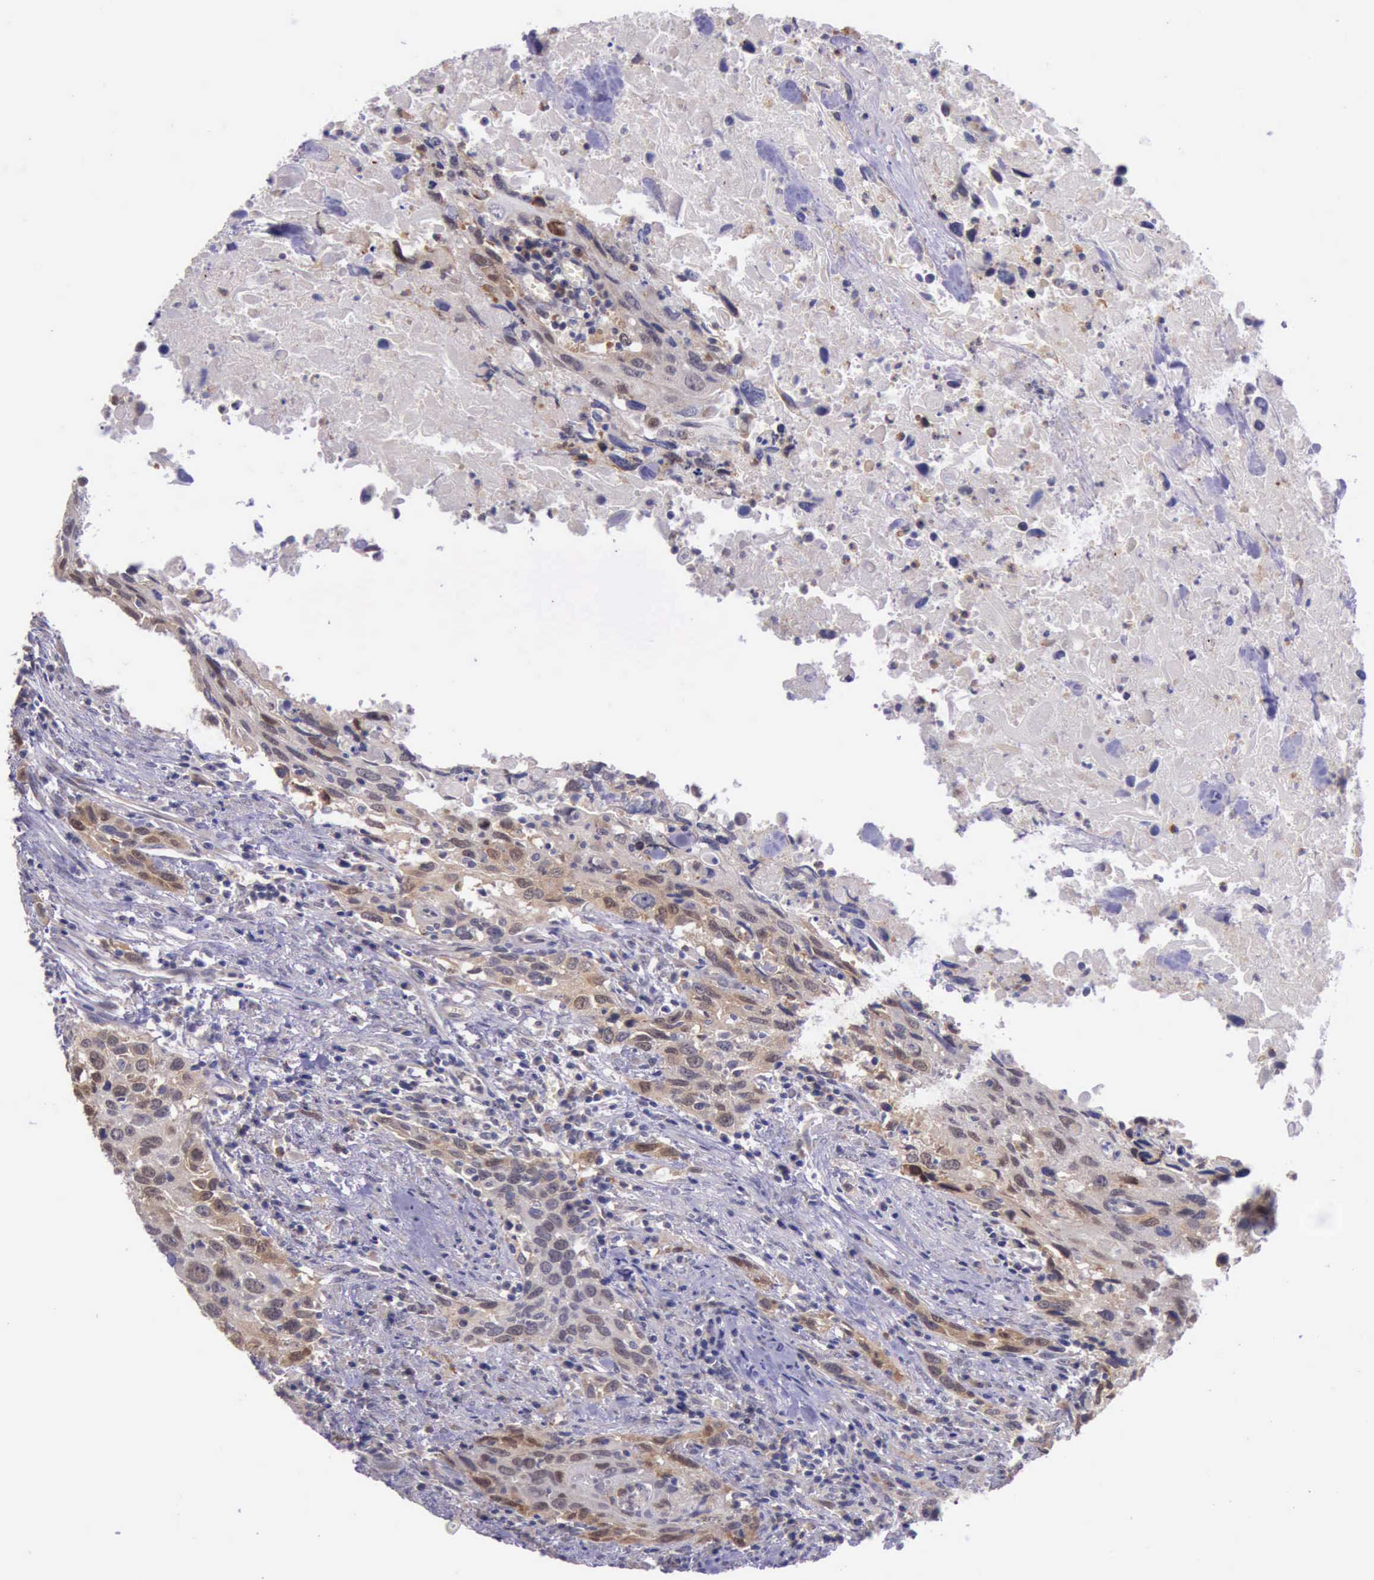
{"staining": {"intensity": "moderate", "quantity": ">75%", "location": "cytoplasmic/membranous"}, "tissue": "urothelial cancer", "cell_type": "Tumor cells", "image_type": "cancer", "snomed": [{"axis": "morphology", "description": "Urothelial carcinoma, High grade"}, {"axis": "topography", "description": "Urinary bladder"}], "caption": "Urothelial carcinoma (high-grade) stained for a protein displays moderate cytoplasmic/membranous positivity in tumor cells.", "gene": "PLEK2", "patient": {"sex": "male", "age": 71}}